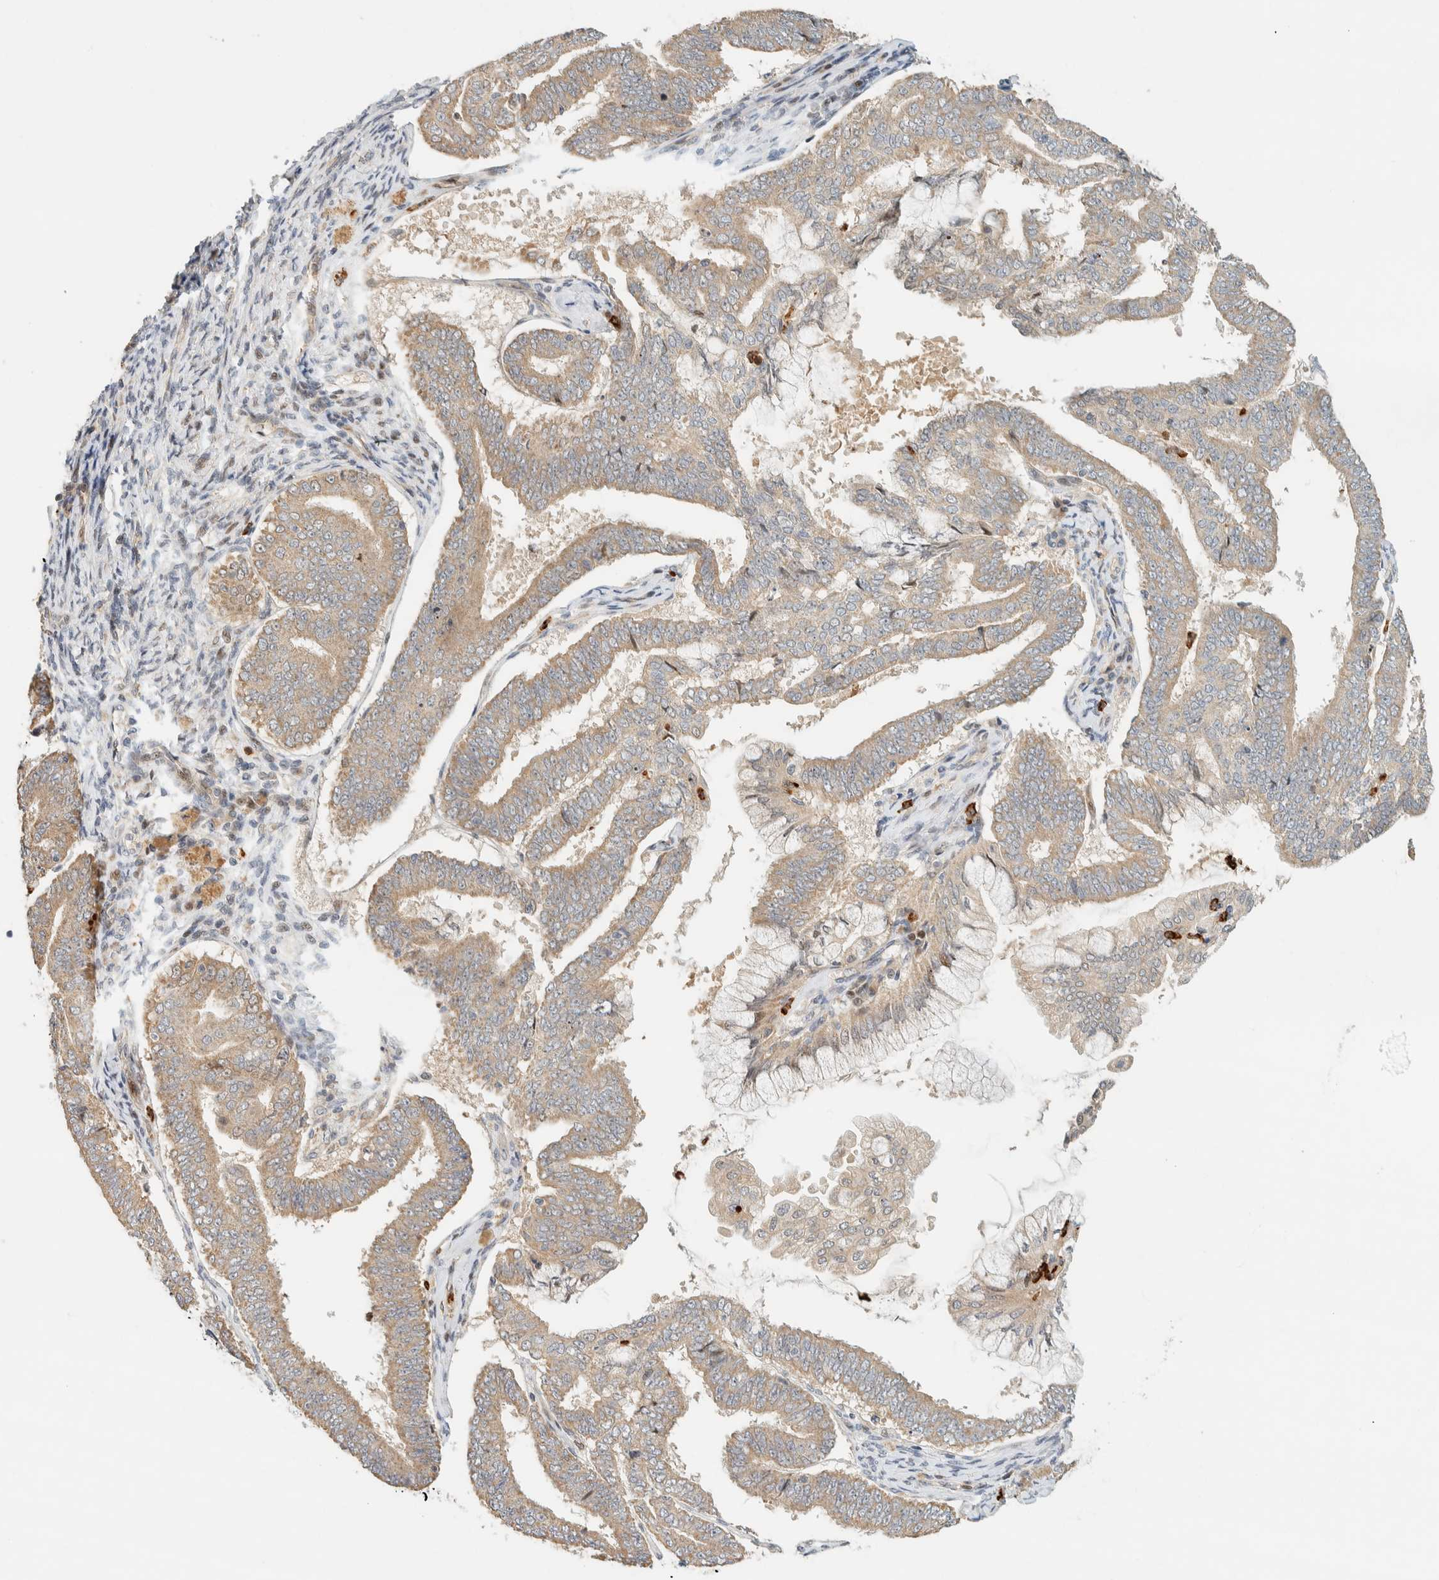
{"staining": {"intensity": "weak", "quantity": ">75%", "location": "cytoplasmic/membranous"}, "tissue": "endometrial cancer", "cell_type": "Tumor cells", "image_type": "cancer", "snomed": [{"axis": "morphology", "description": "Adenocarcinoma, NOS"}, {"axis": "topography", "description": "Endometrium"}], "caption": "A micrograph showing weak cytoplasmic/membranous positivity in approximately >75% of tumor cells in endometrial cancer, as visualized by brown immunohistochemical staining.", "gene": "CCDC171", "patient": {"sex": "female", "age": 63}}